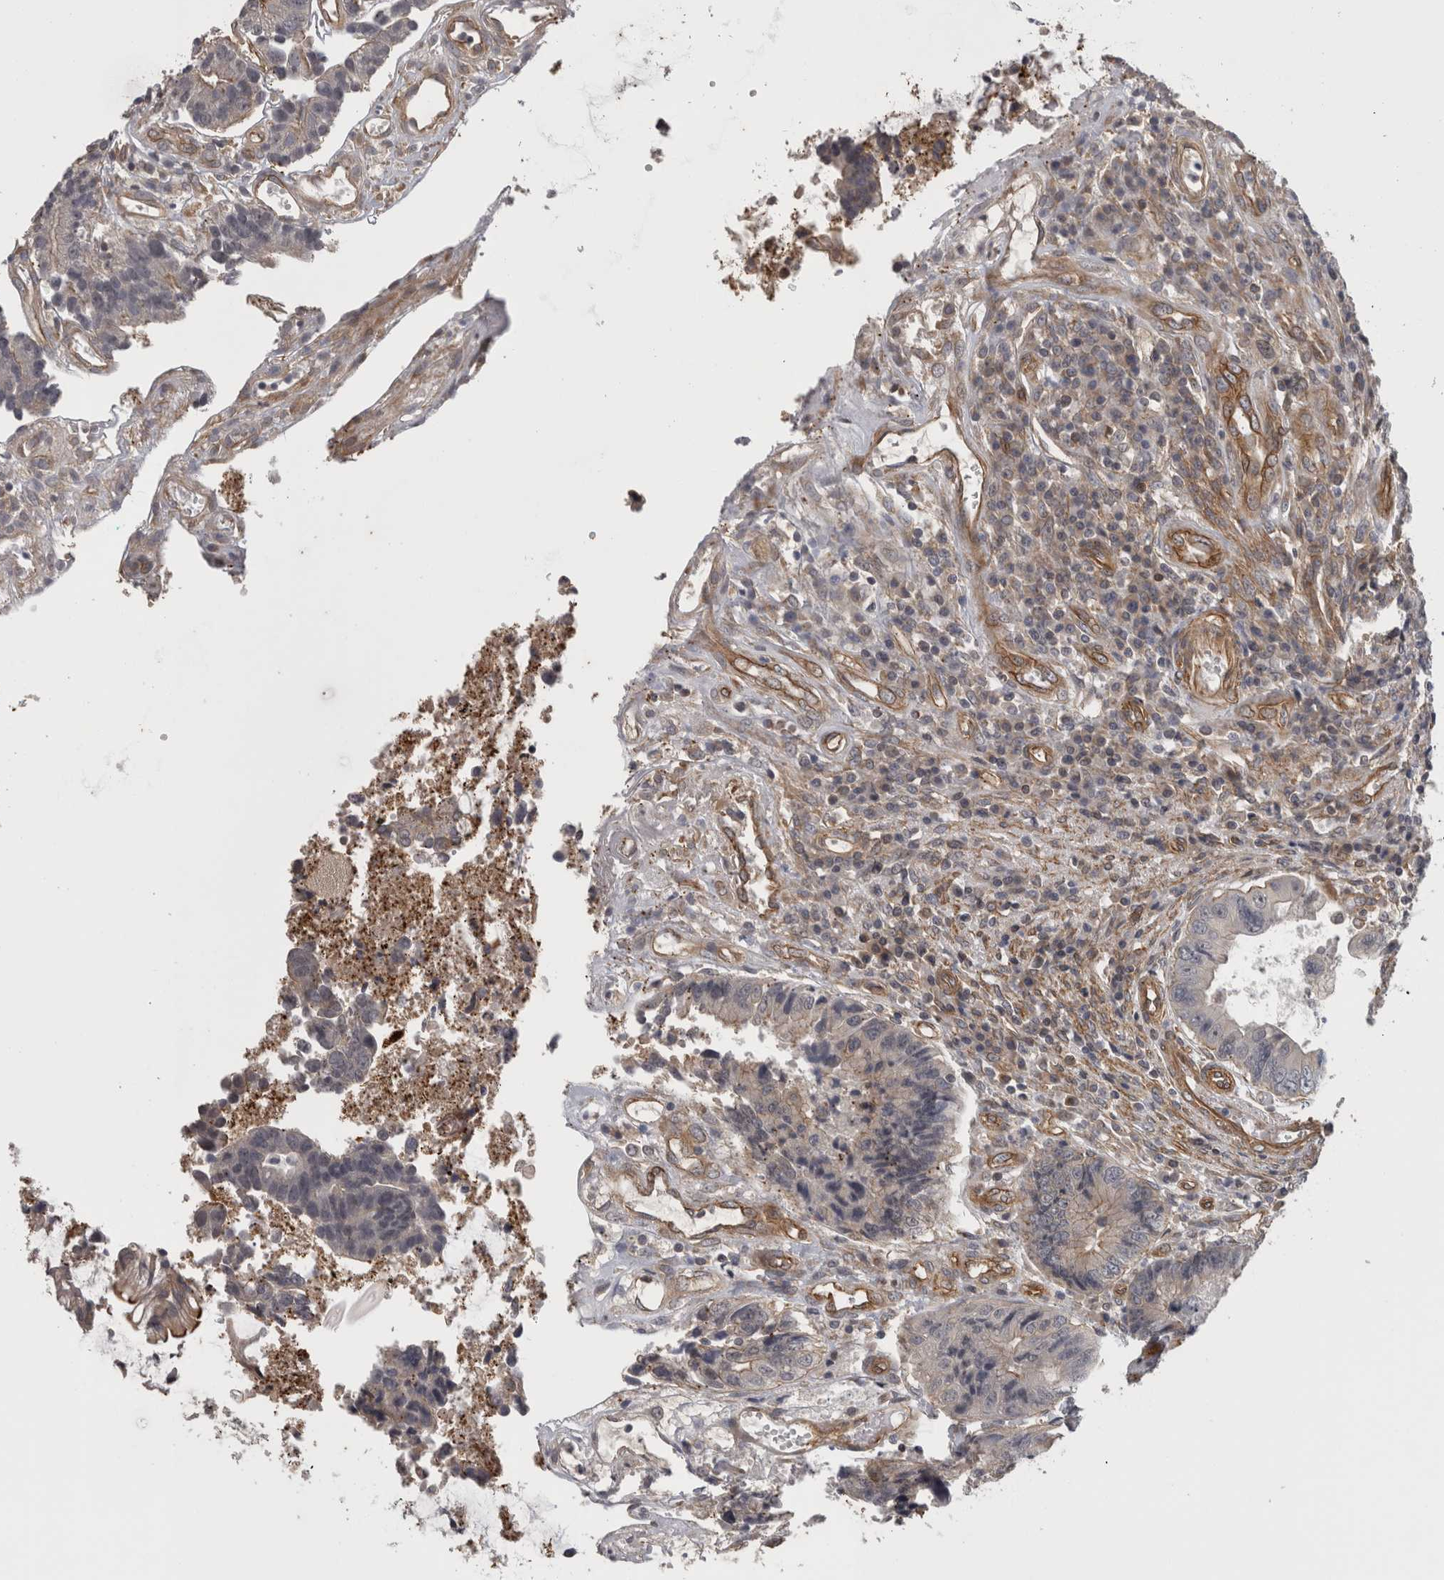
{"staining": {"intensity": "negative", "quantity": "none", "location": "none"}, "tissue": "colorectal cancer", "cell_type": "Tumor cells", "image_type": "cancer", "snomed": [{"axis": "morphology", "description": "Adenocarcinoma, NOS"}, {"axis": "topography", "description": "Rectum"}], "caption": "Tumor cells are negative for brown protein staining in colorectal cancer.", "gene": "RMDN1", "patient": {"sex": "male", "age": 84}}